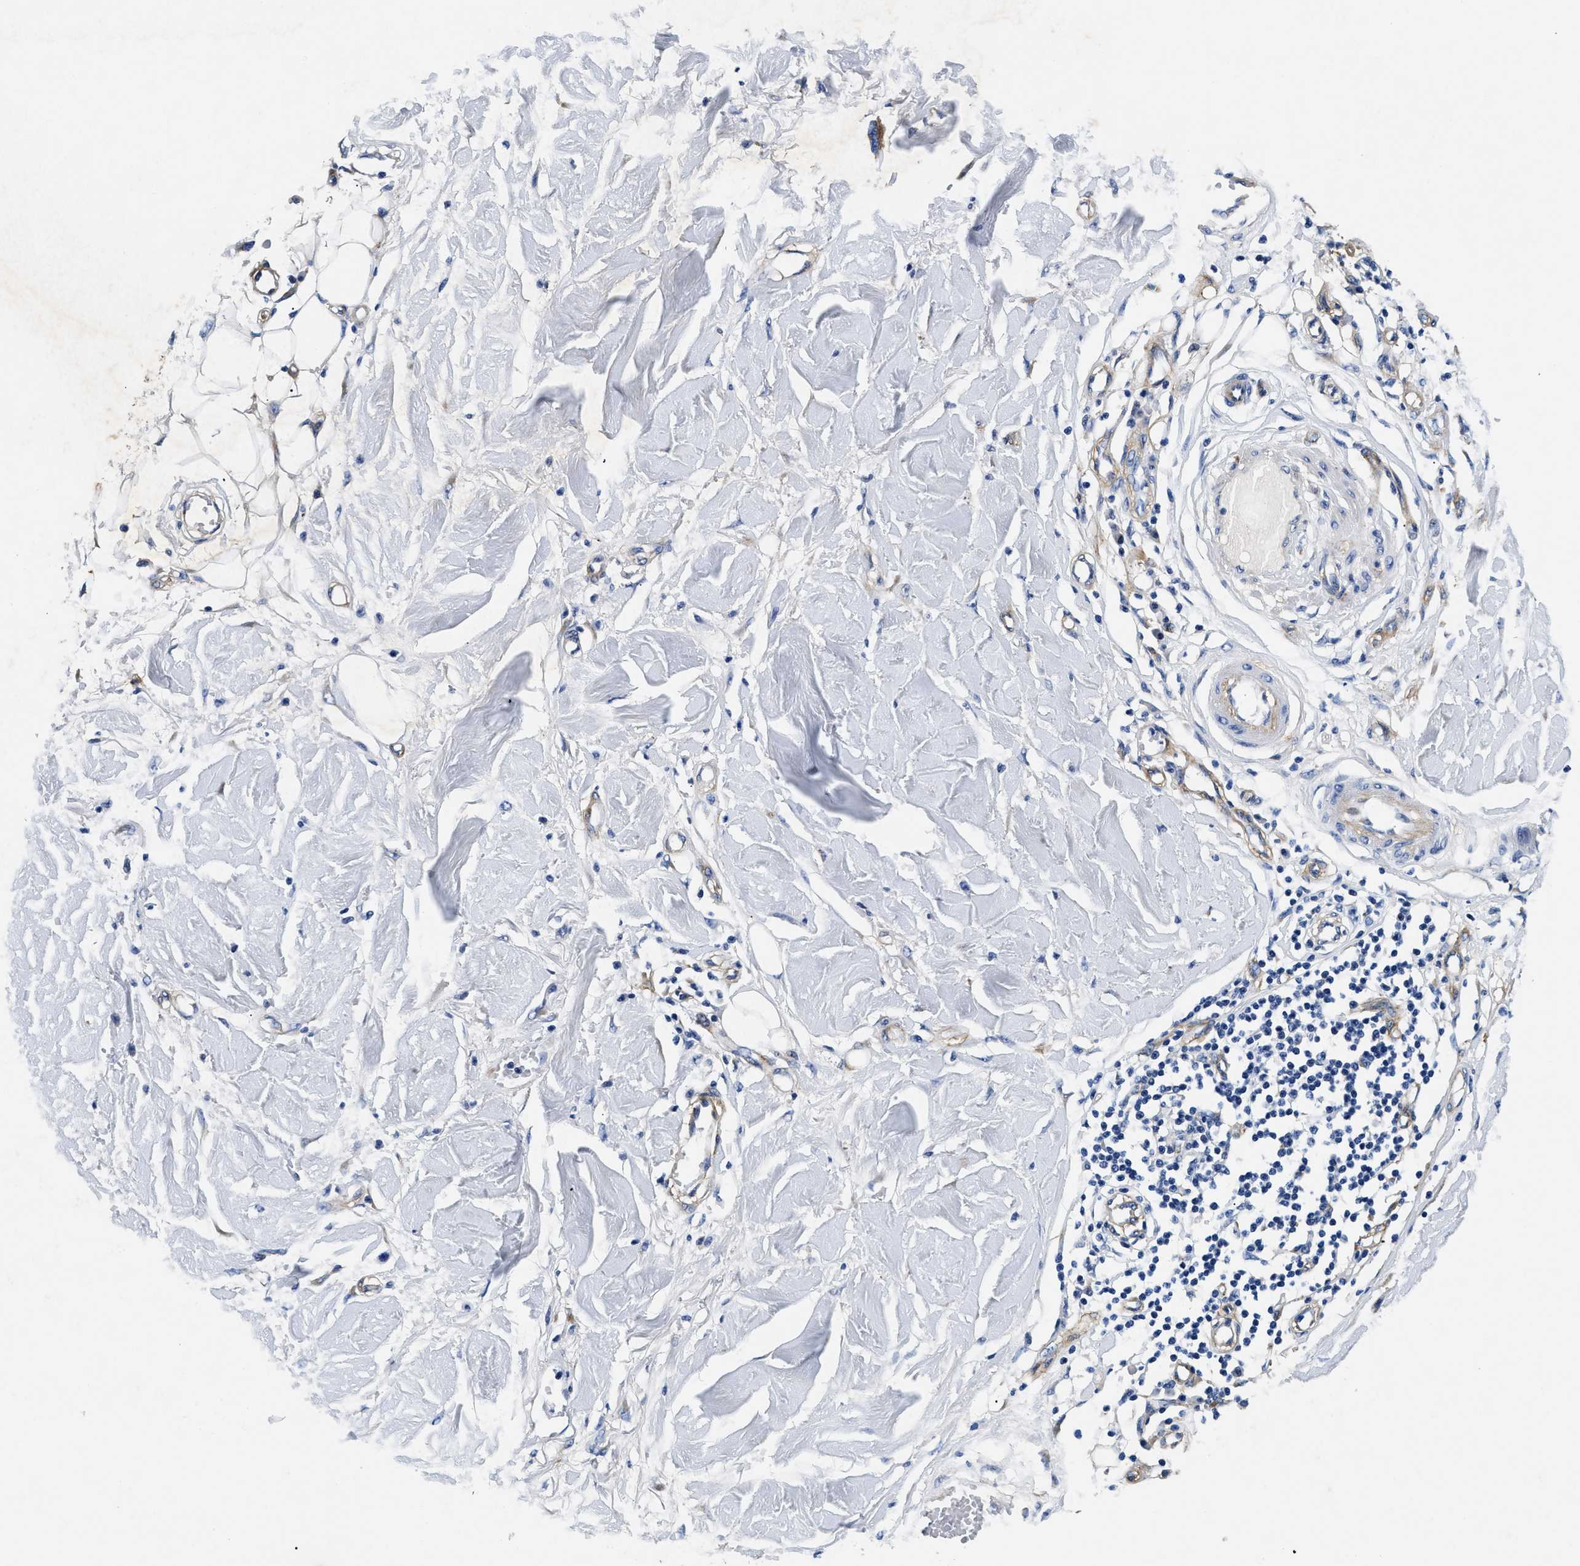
{"staining": {"intensity": "weak", "quantity": "25%-75%", "location": "cytoplasmic/membranous"}, "tissue": "adipose tissue", "cell_type": "Adipocytes", "image_type": "normal", "snomed": [{"axis": "morphology", "description": "Normal tissue, NOS"}, {"axis": "morphology", "description": "Squamous cell carcinoma, NOS"}, {"axis": "topography", "description": "Skin"}, {"axis": "topography", "description": "Peripheral nerve tissue"}], "caption": "Benign adipose tissue was stained to show a protein in brown. There is low levels of weak cytoplasmic/membranous positivity in approximately 25%-75% of adipocytes. Ihc stains the protein of interest in brown and the nuclei are stained blue.", "gene": "LAMA3", "patient": {"sex": "male", "age": 83}}